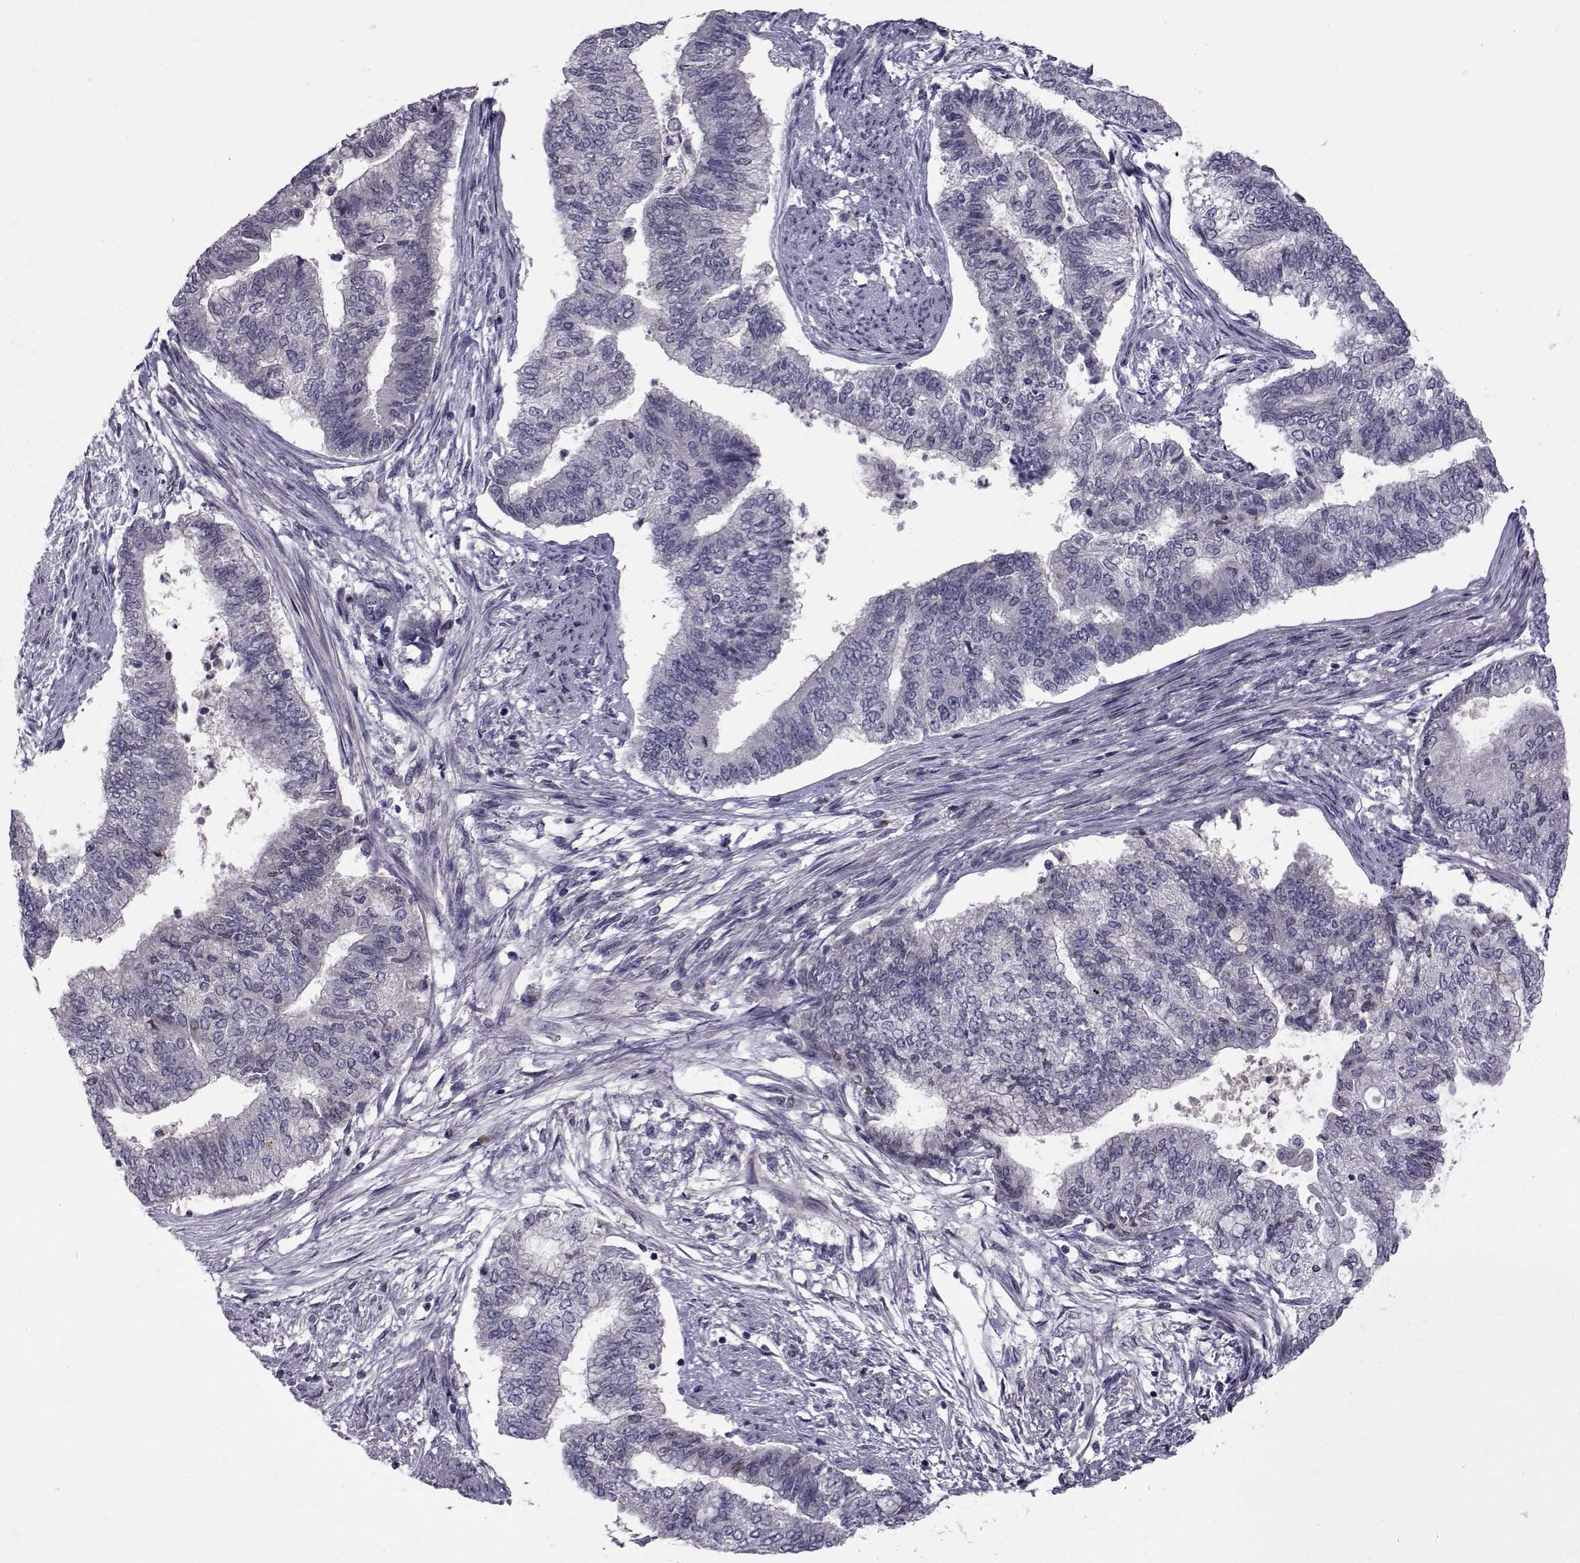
{"staining": {"intensity": "negative", "quantity": "none", "location": "none"}, "tissue": "endometrial cancer", "cell_type": "Tumor cells", "image_type": "cancer", "snomed": [{"axis": "morphology", "description": "Adenocarcinoma, NOS"}, {"axis": "topography", "description": "Endometrium"}], "caption": "The IHC micrograph has no significant expression in tumor cells of endometrial cancer tissue.", "gene": "TNFRSF11B", "patient": {"sex": "female", "age": 65}}